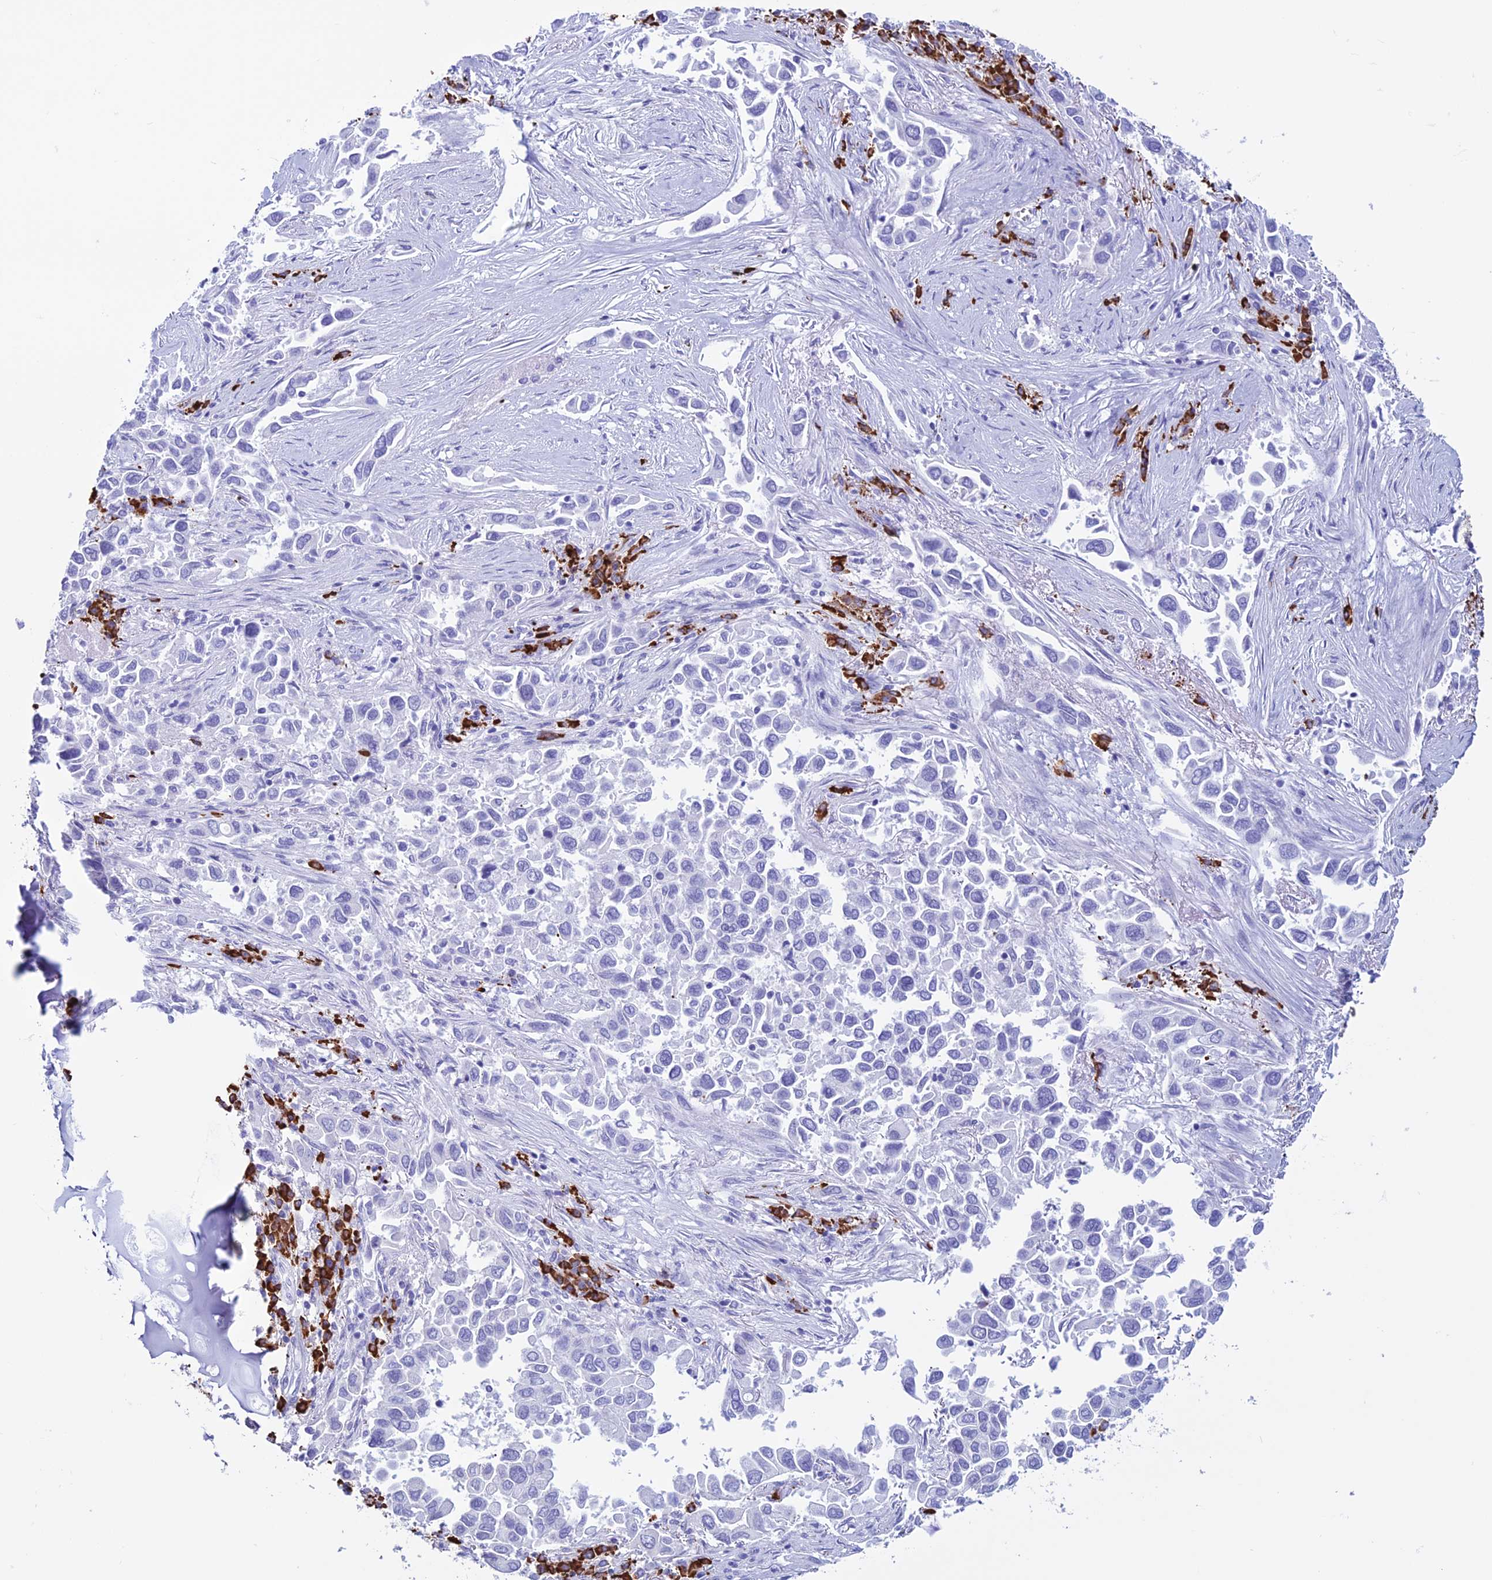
{"staining": {"intensity": "negative", "quantity": "none", "location": "none"}, "tissue": "lung cancer", "cell_type": "Tumor cells", "image_type": "cancer", "snomed": [{"axis": "morphology", "description": "Adenocarcinoma, NOS"}, {"axis": "topography", "description": "Lung"}], "caption": "Lung cancer (adenocarcinoma) was stained to show a protein in brown. There is no significant expression in tumor cells. Brightfield microscopy of immunohistochemistry stained with DAB (3,3'-diaminobenzidine) (brown) and hematoxylin (blue), captured at high magnification.", "gene": "MZB1", "patient": {"sex": "female", "age": 76}}